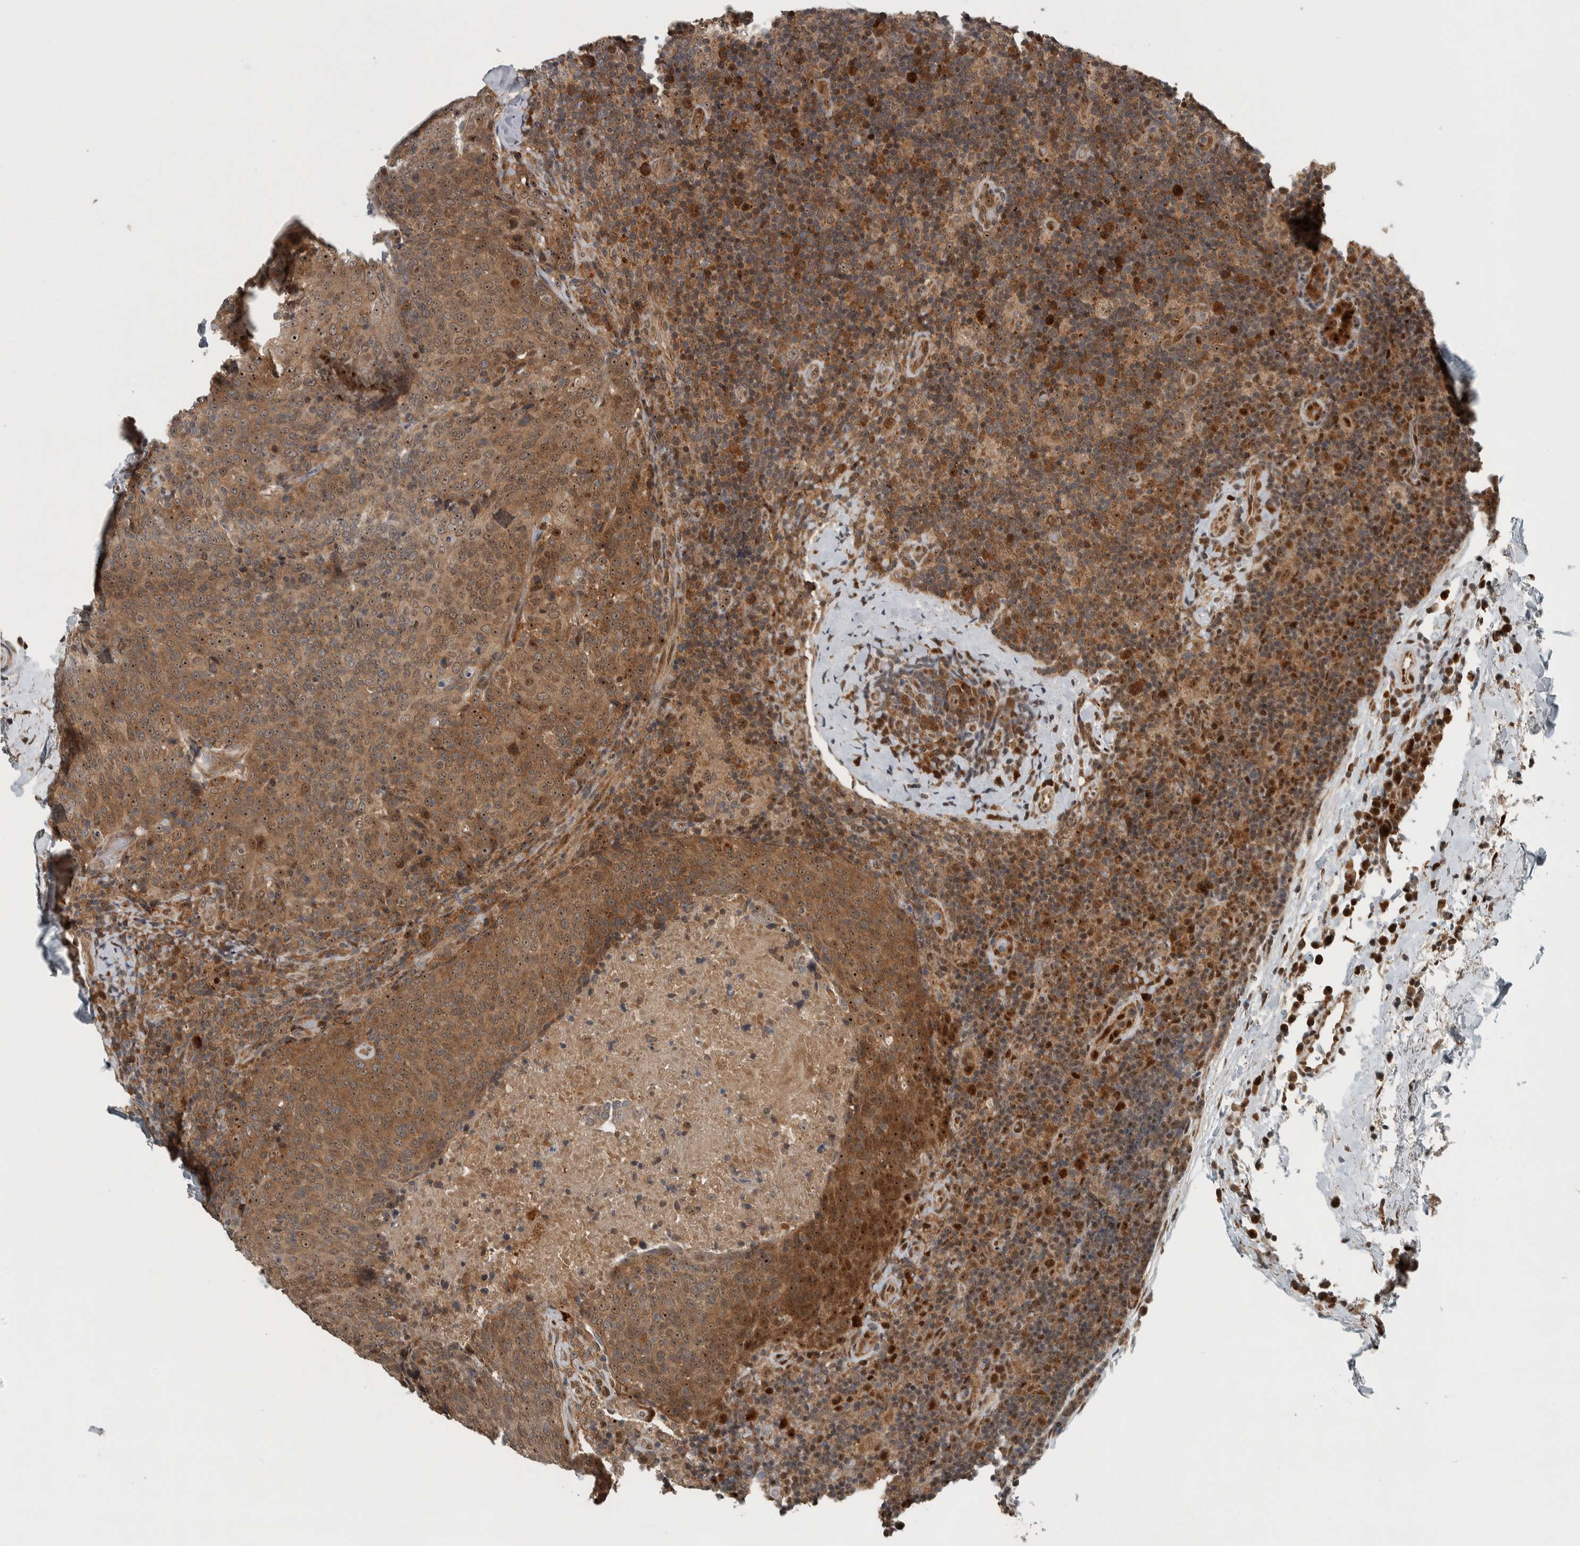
{"staining": {"intensity": "moderate", "quantity": ">75%", "location": "cytoplasmic/membranous,nuclear"}, "tissue": "head and neck cancer", "cell_type": "Tumor cells", "image_type": "cancer", "snomed": [{"axis": "morphology", "description": "Squamous cell carcinoma, NOS"}, {"axis": "morphology", "description": "Squamous cell carcinoma, metastatic, NOS"}, {"axis": "topography", "description": "Lymph node"}, {"axis": "topography", "description": "Head-Neck"}], "caption": "DAB immunohistochemical staining of human head and neck metastatic squamous cell carcinoma reveals moderate cytoplasmic/membranous and nuclear protein staining in approximately >75% of tumor cells.", "gene": "XPO5", "patient": {"sex": "male", "age": 62}}